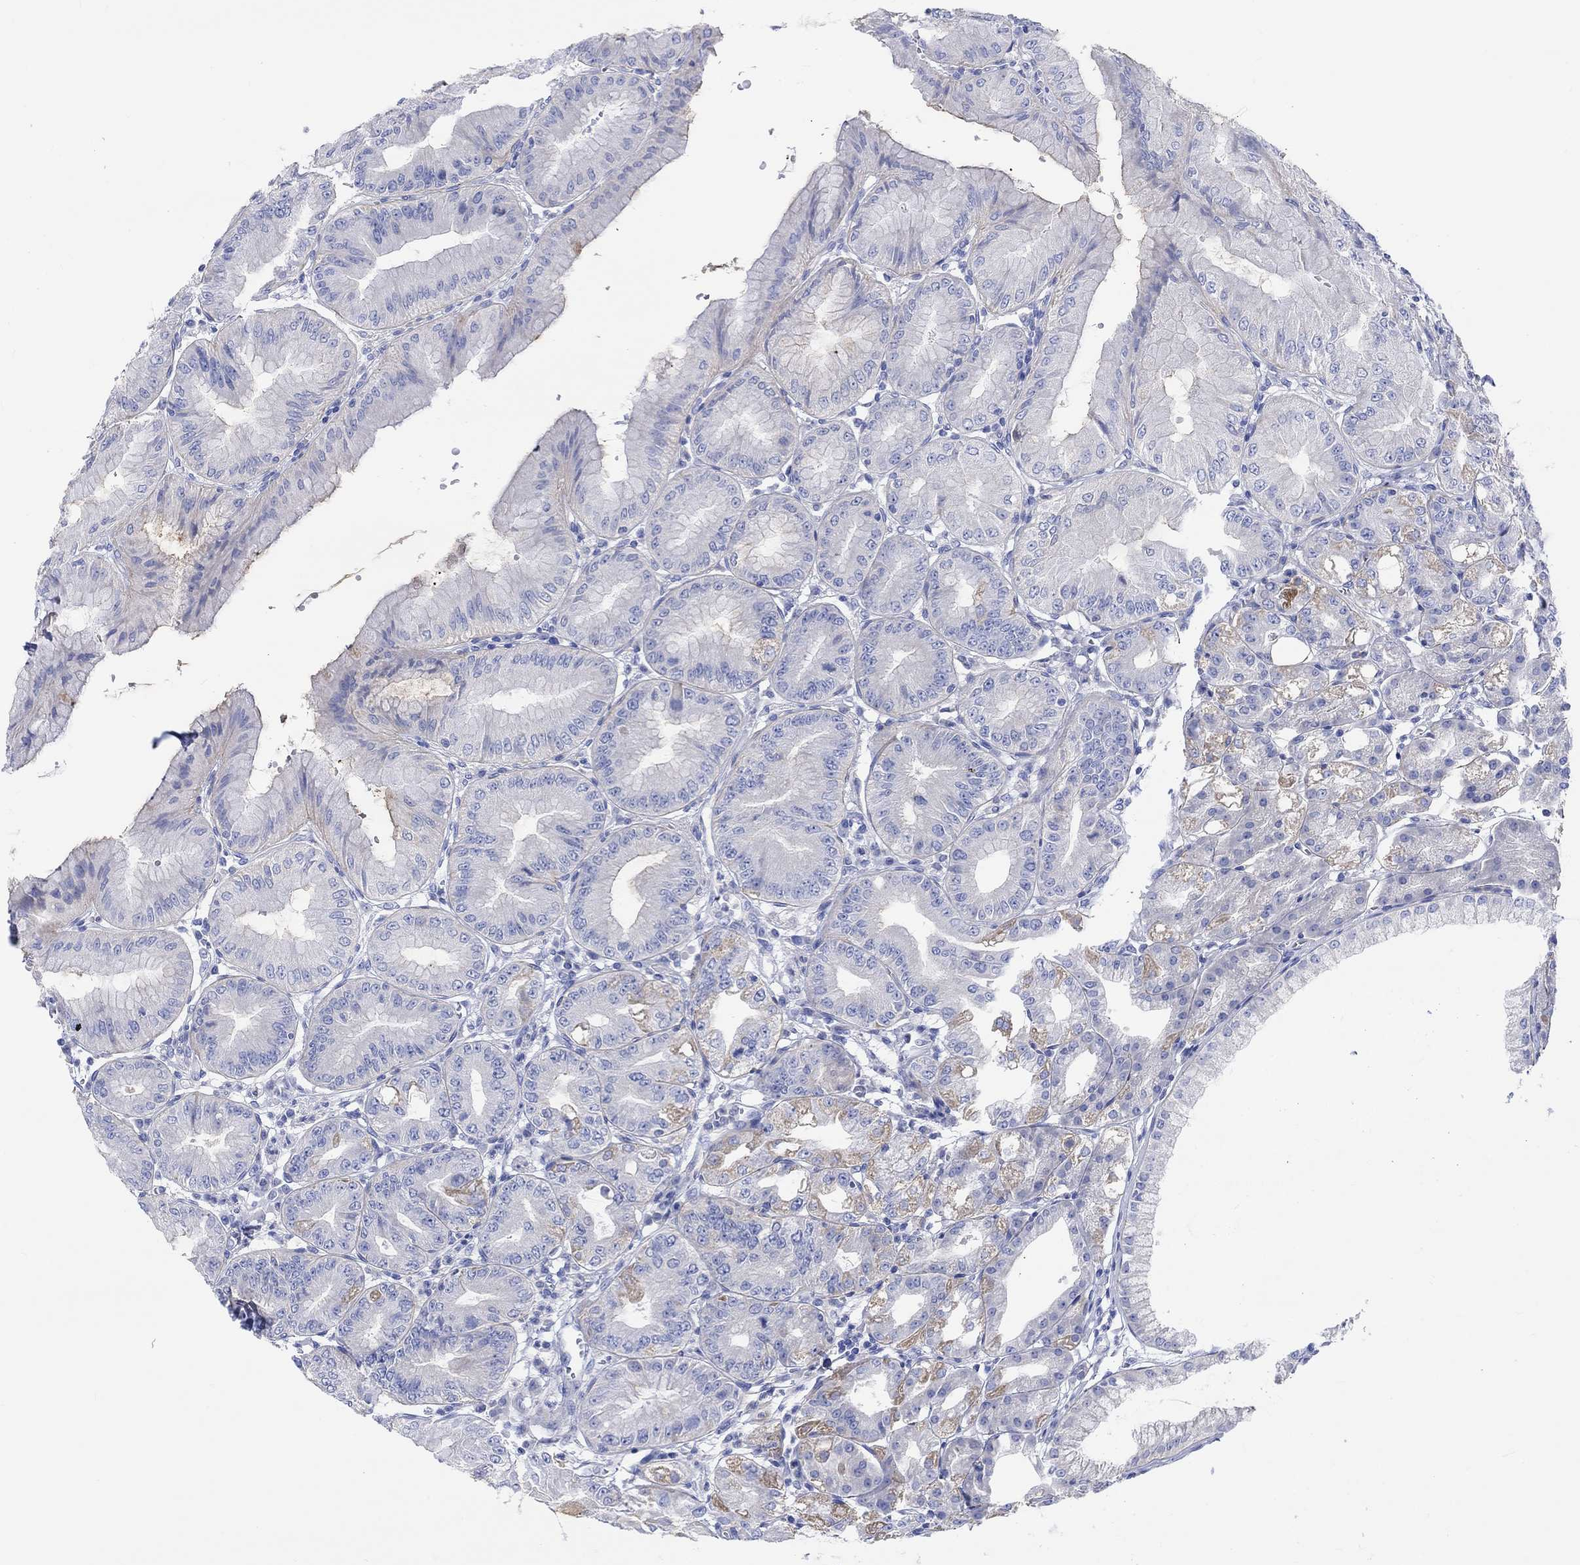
{"staining": {"intensity": "moderate", "quantity": "<25%", "location": "cytoplasmic/membranous"}, "tissue": "stomach", "cell_type": "Glandular cells", "image_type": "normal", "snomed": [{"axis": "morphology", "description": "Normal tissue, NOS"}, {"axis": "topography", "description": "Stomach"}], "caption": "Approximately <25% of glandular cells in unremarkable human stomach show moderate cytoplasmic/membranous protein staining as visualized by brown immunohistochemical staining.", "gene": "REEP6", "patient": {"sex": "male", "age": 71}}